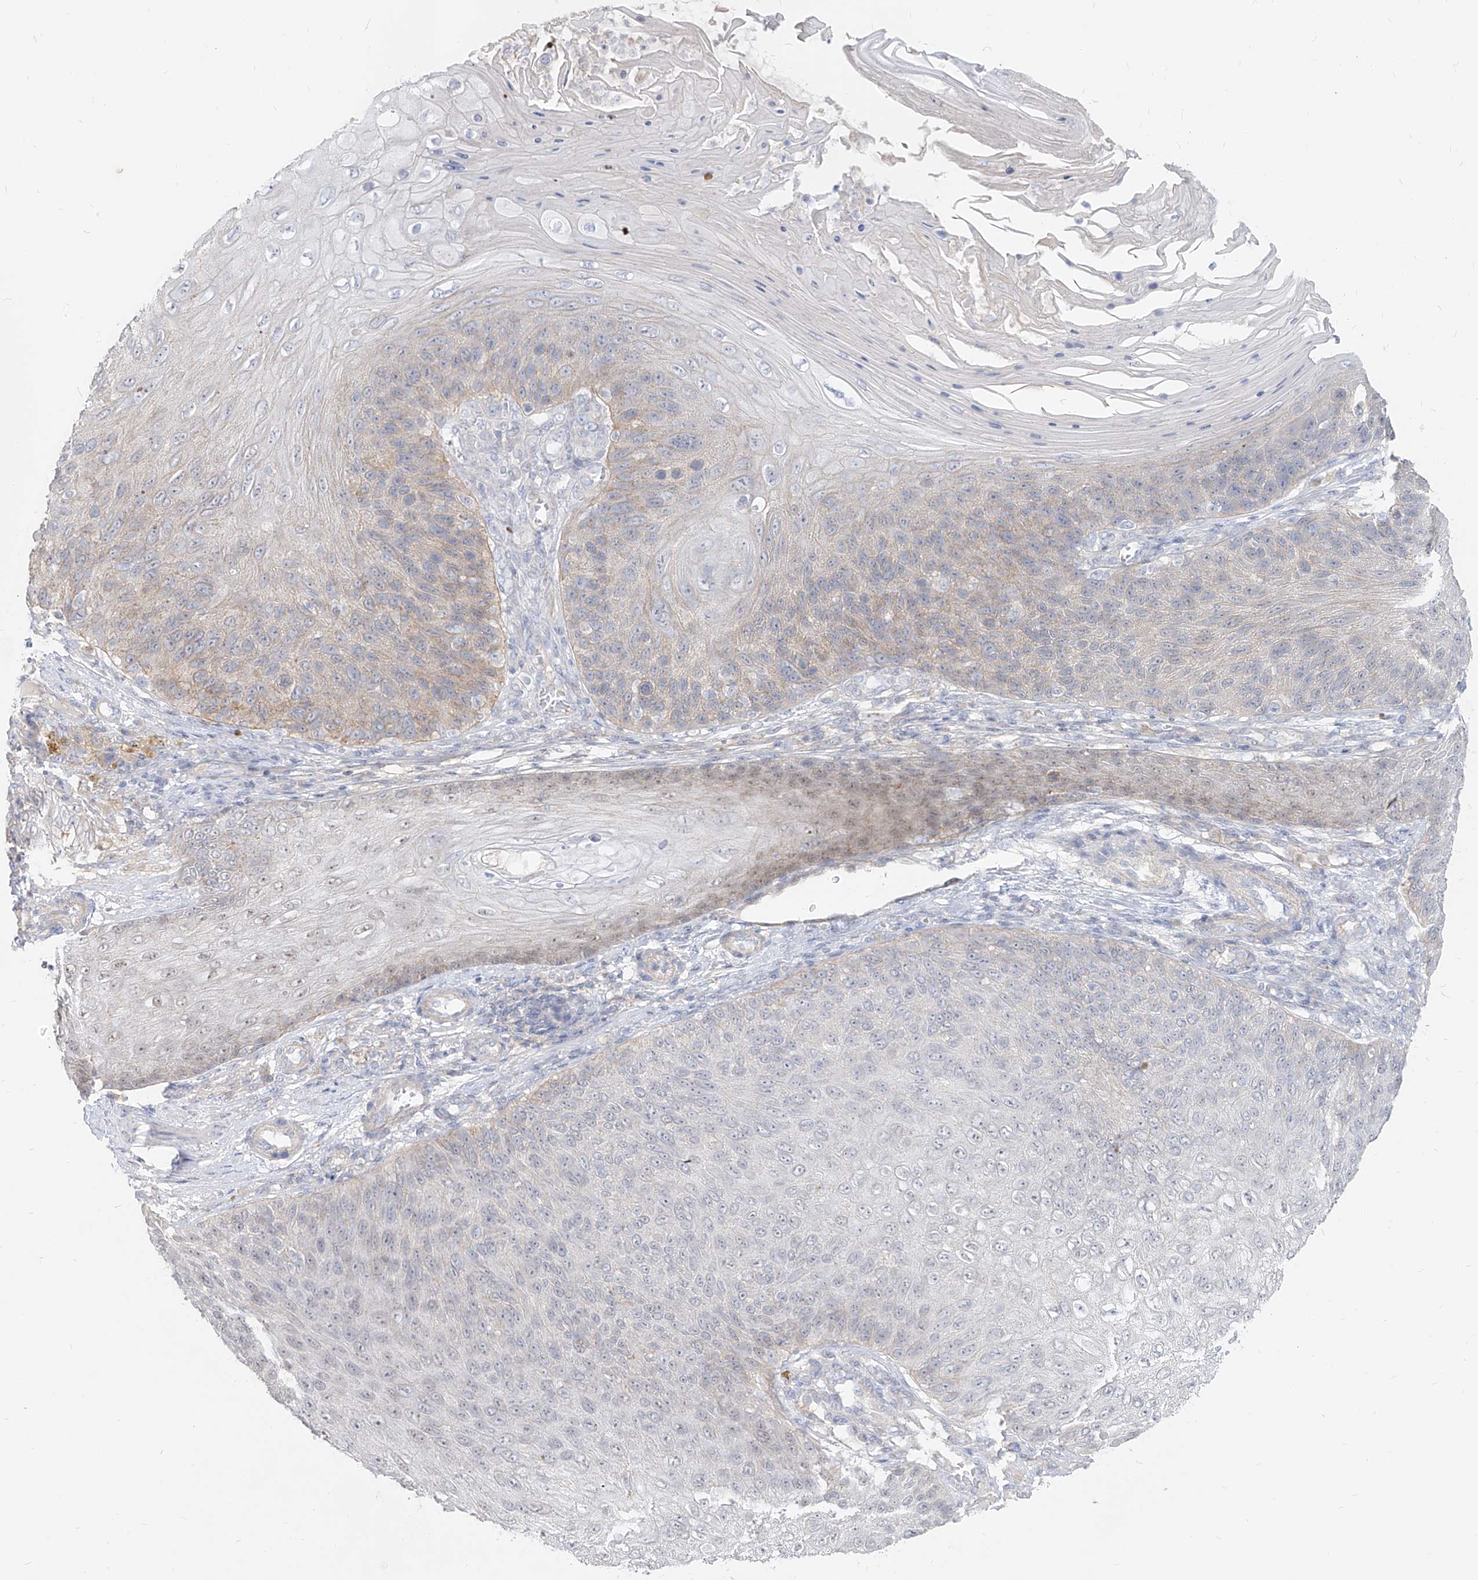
{"staining": {"intensity": "weak", "quantity": "<25%", "location": "cytoplasmic/membranous"}, "tissue": "skin cancer", "cell_type": "Tumor cells", "image_type": "cancer", "snomed": [{"axis": "morphology", "description": "Squamous cell carcinoma, NOS"}, {"axis": "topography", "description": "Skin"}], "caption": "IHC micrograph of skin cancer stained for a protein (brown), which demonstrates no expression in tumor cells.", "gene": "RBFOX3", "patient": {"sex": "female", "age": 88}}